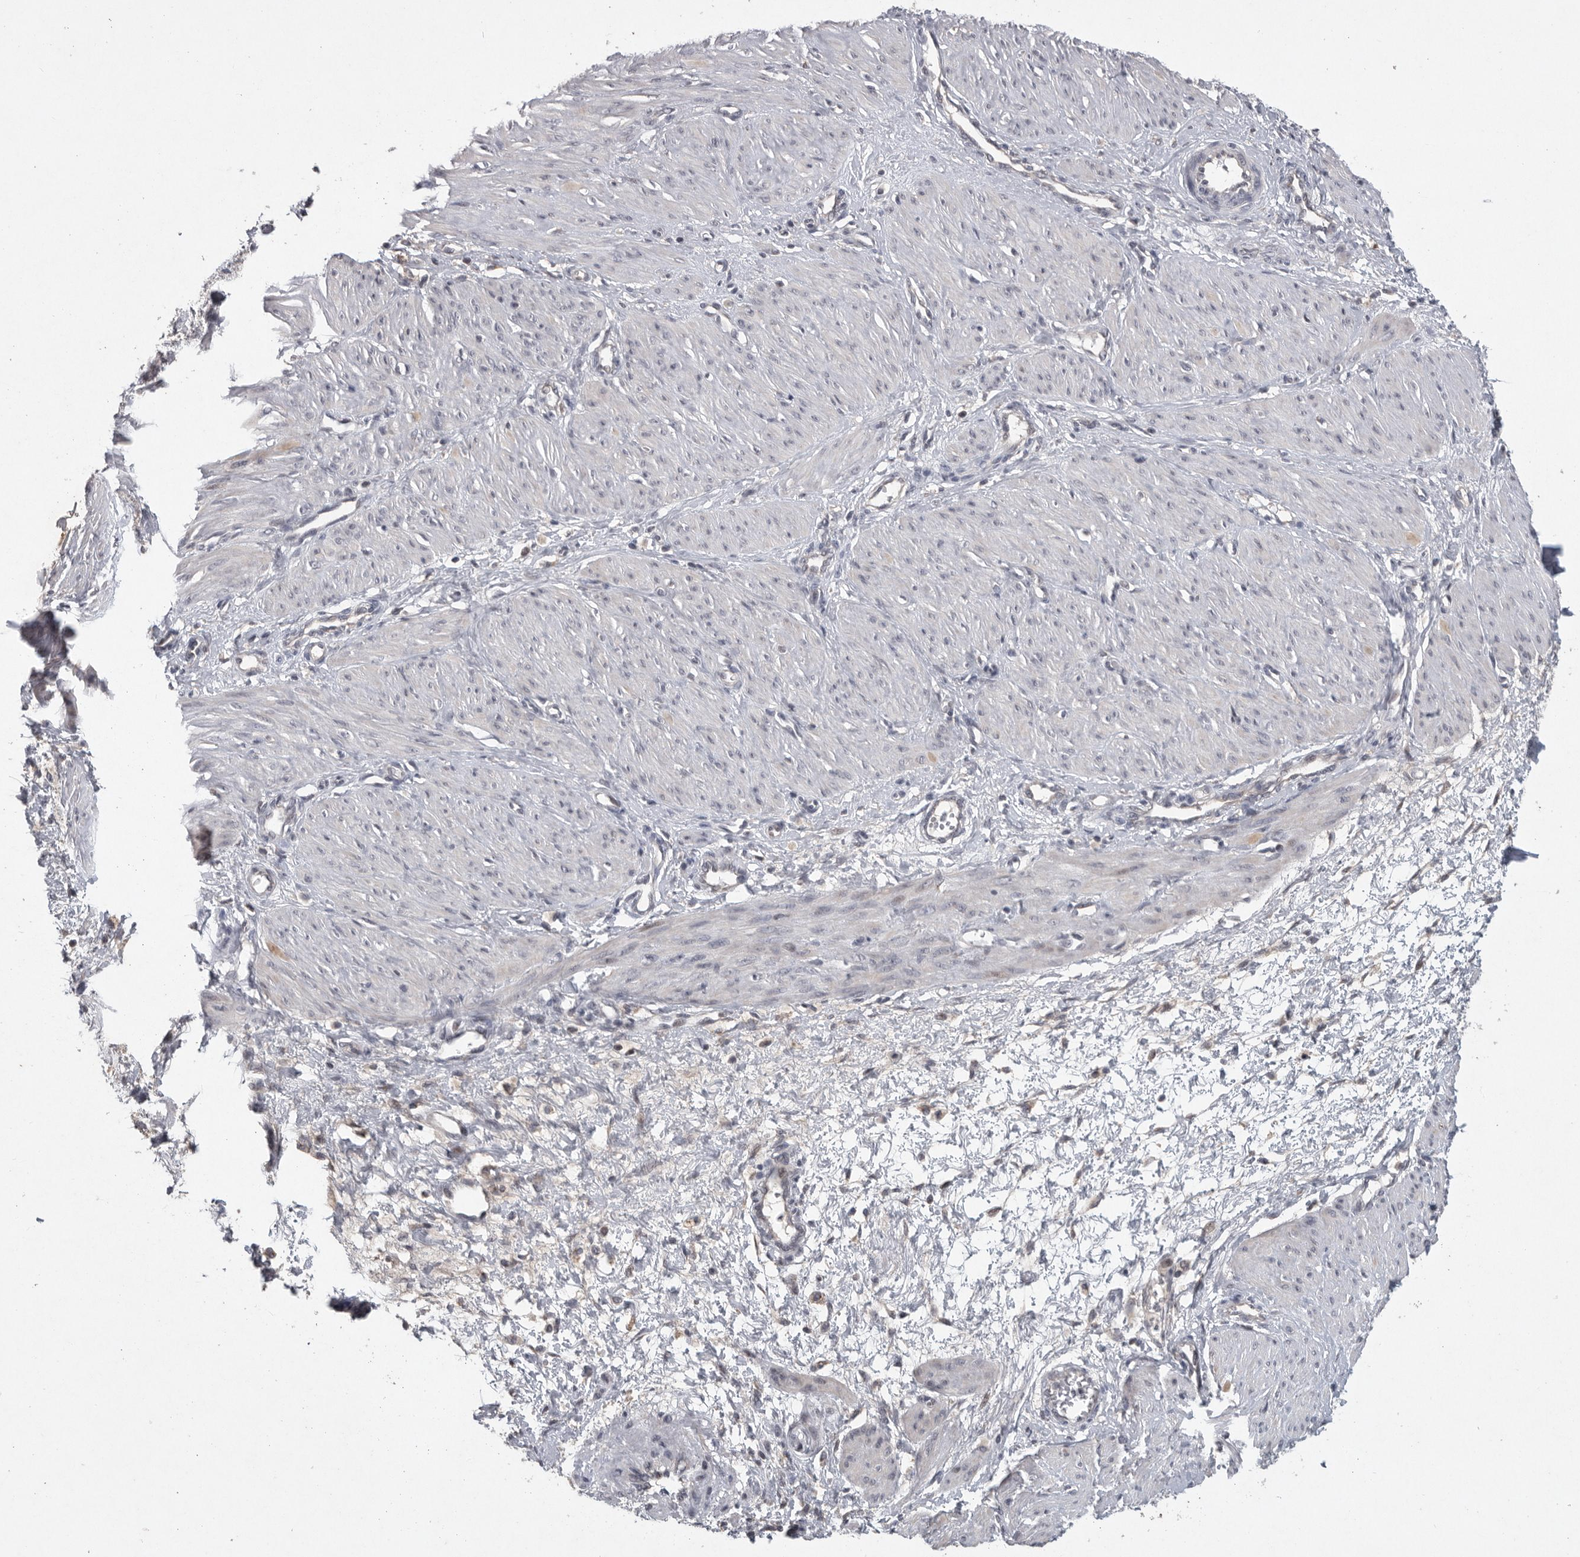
{"staining": {"intensity": "weak", "quantity": "<25%", "location": "cytoplasmic/membranous"}, "tissue": "smooth muscle", "cell_type": "Smooth muscle cells", "image_type": "normal", "snomed": [{"axis": "morphology", "description": "Normal tissue, NOS"}, {"axis": "topography", "description": "Endometrium"}], "caption": "High magnification brightfield microscopy of normal smooth muscle stained with DAB (3,3'-diaminobenzidine) (brown) and counterstained with hematoxylin (blue): smooth muscle cells show no significant expression.", "gene": "MAN2A1", "patient": {"sex": "female", "age": 33}}